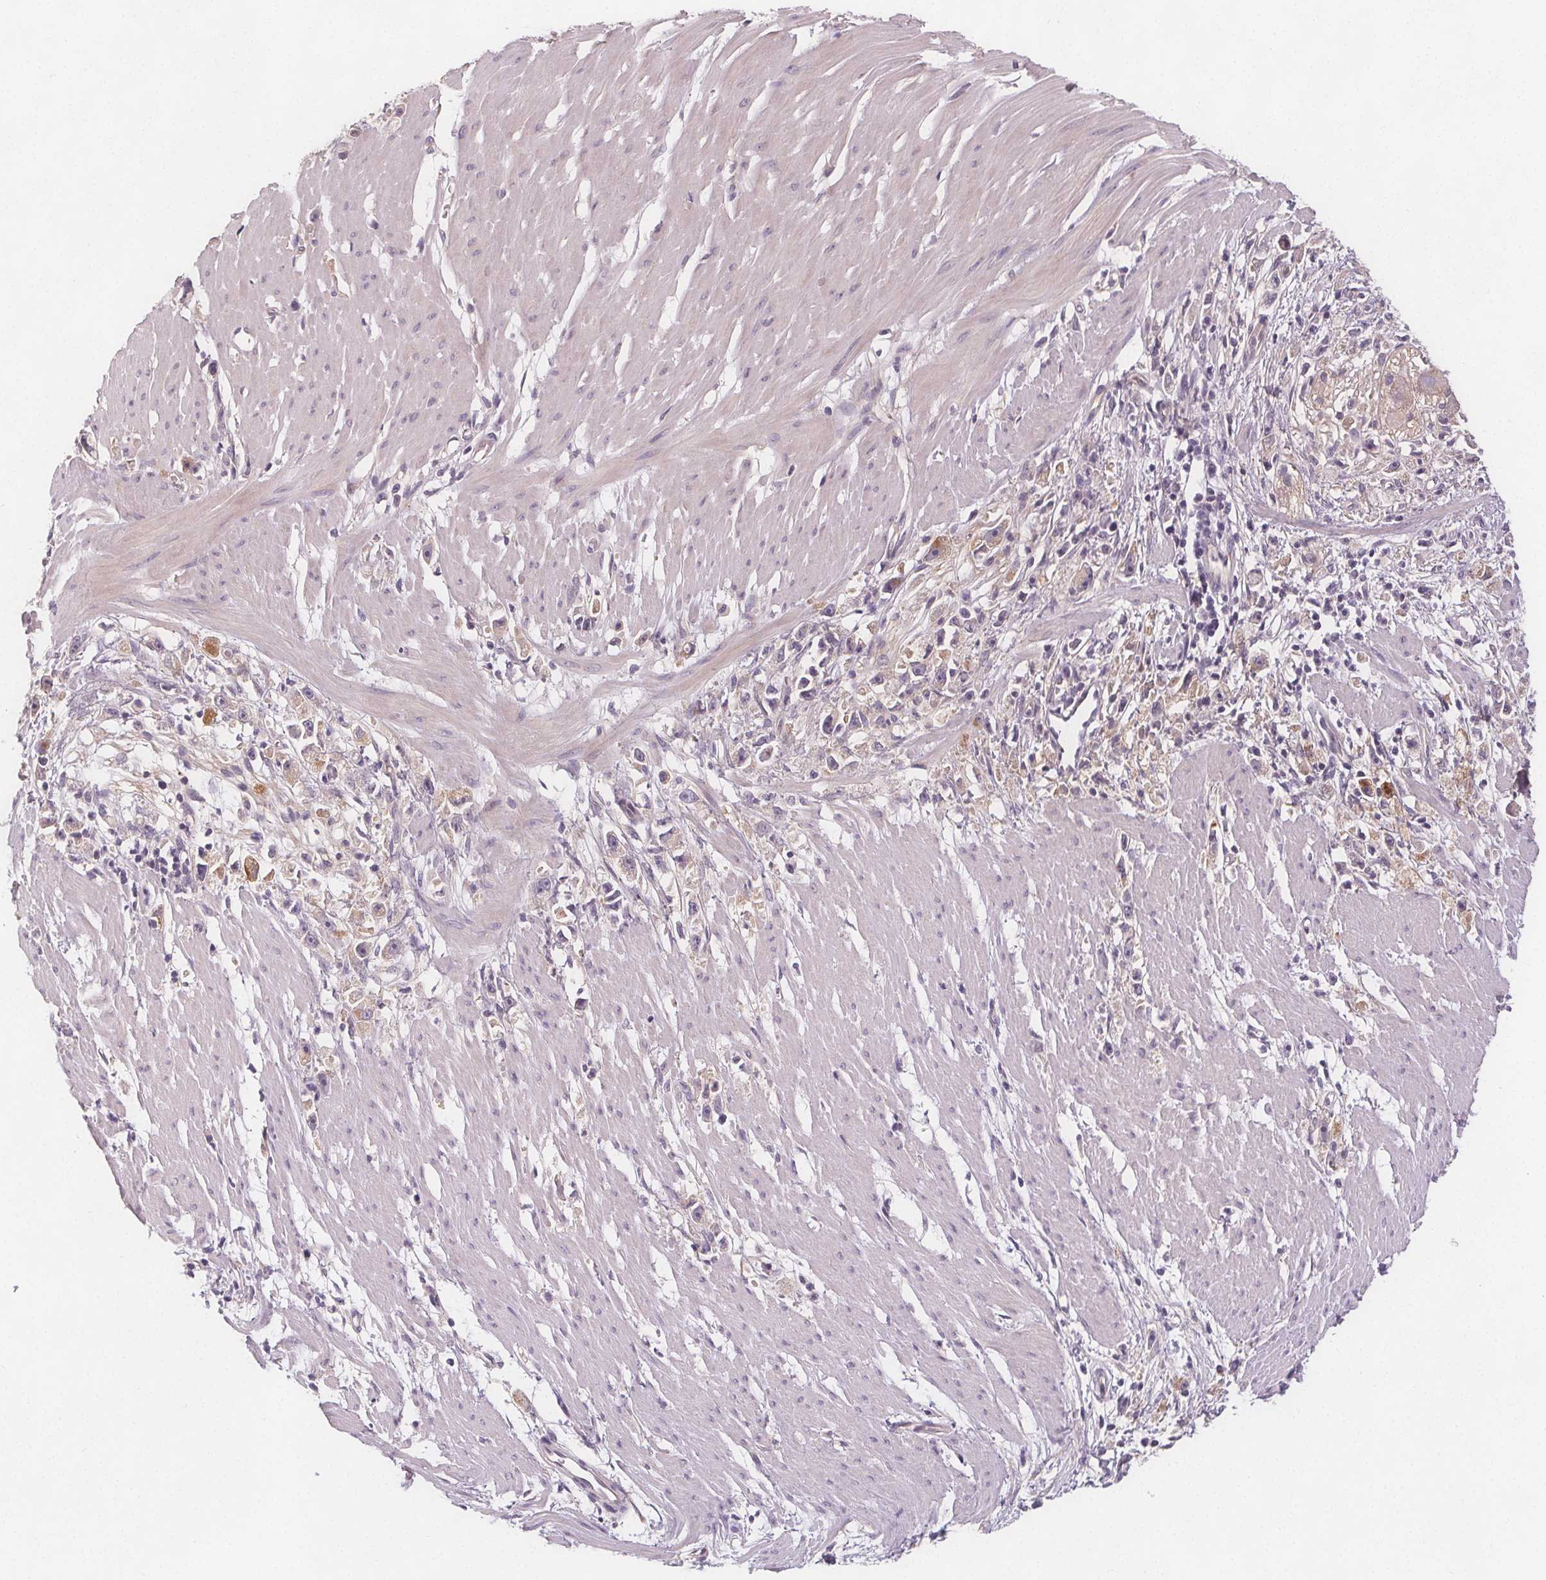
{"staining": {"intensity": "moderate", "quantity": "<25%", "location": "cytoplasmic/membranous"}, "tissue": "stomach cancer", "cell_type": "Tumor cells", "image_type": "cancer", "snomed": [{"axis": "morphology", "description": "Adenocarcinoma, NOS"}, {"axis": "topography", "description": "Stomach"}], "caption": "Moderate cytoplasmic/membranous protein expression is appreciated in about <25% of tumor cells in stomach cancer (adenocarcinoma).", "gene": "VNN1", "patient": {"sex": "female", "age": 59}}